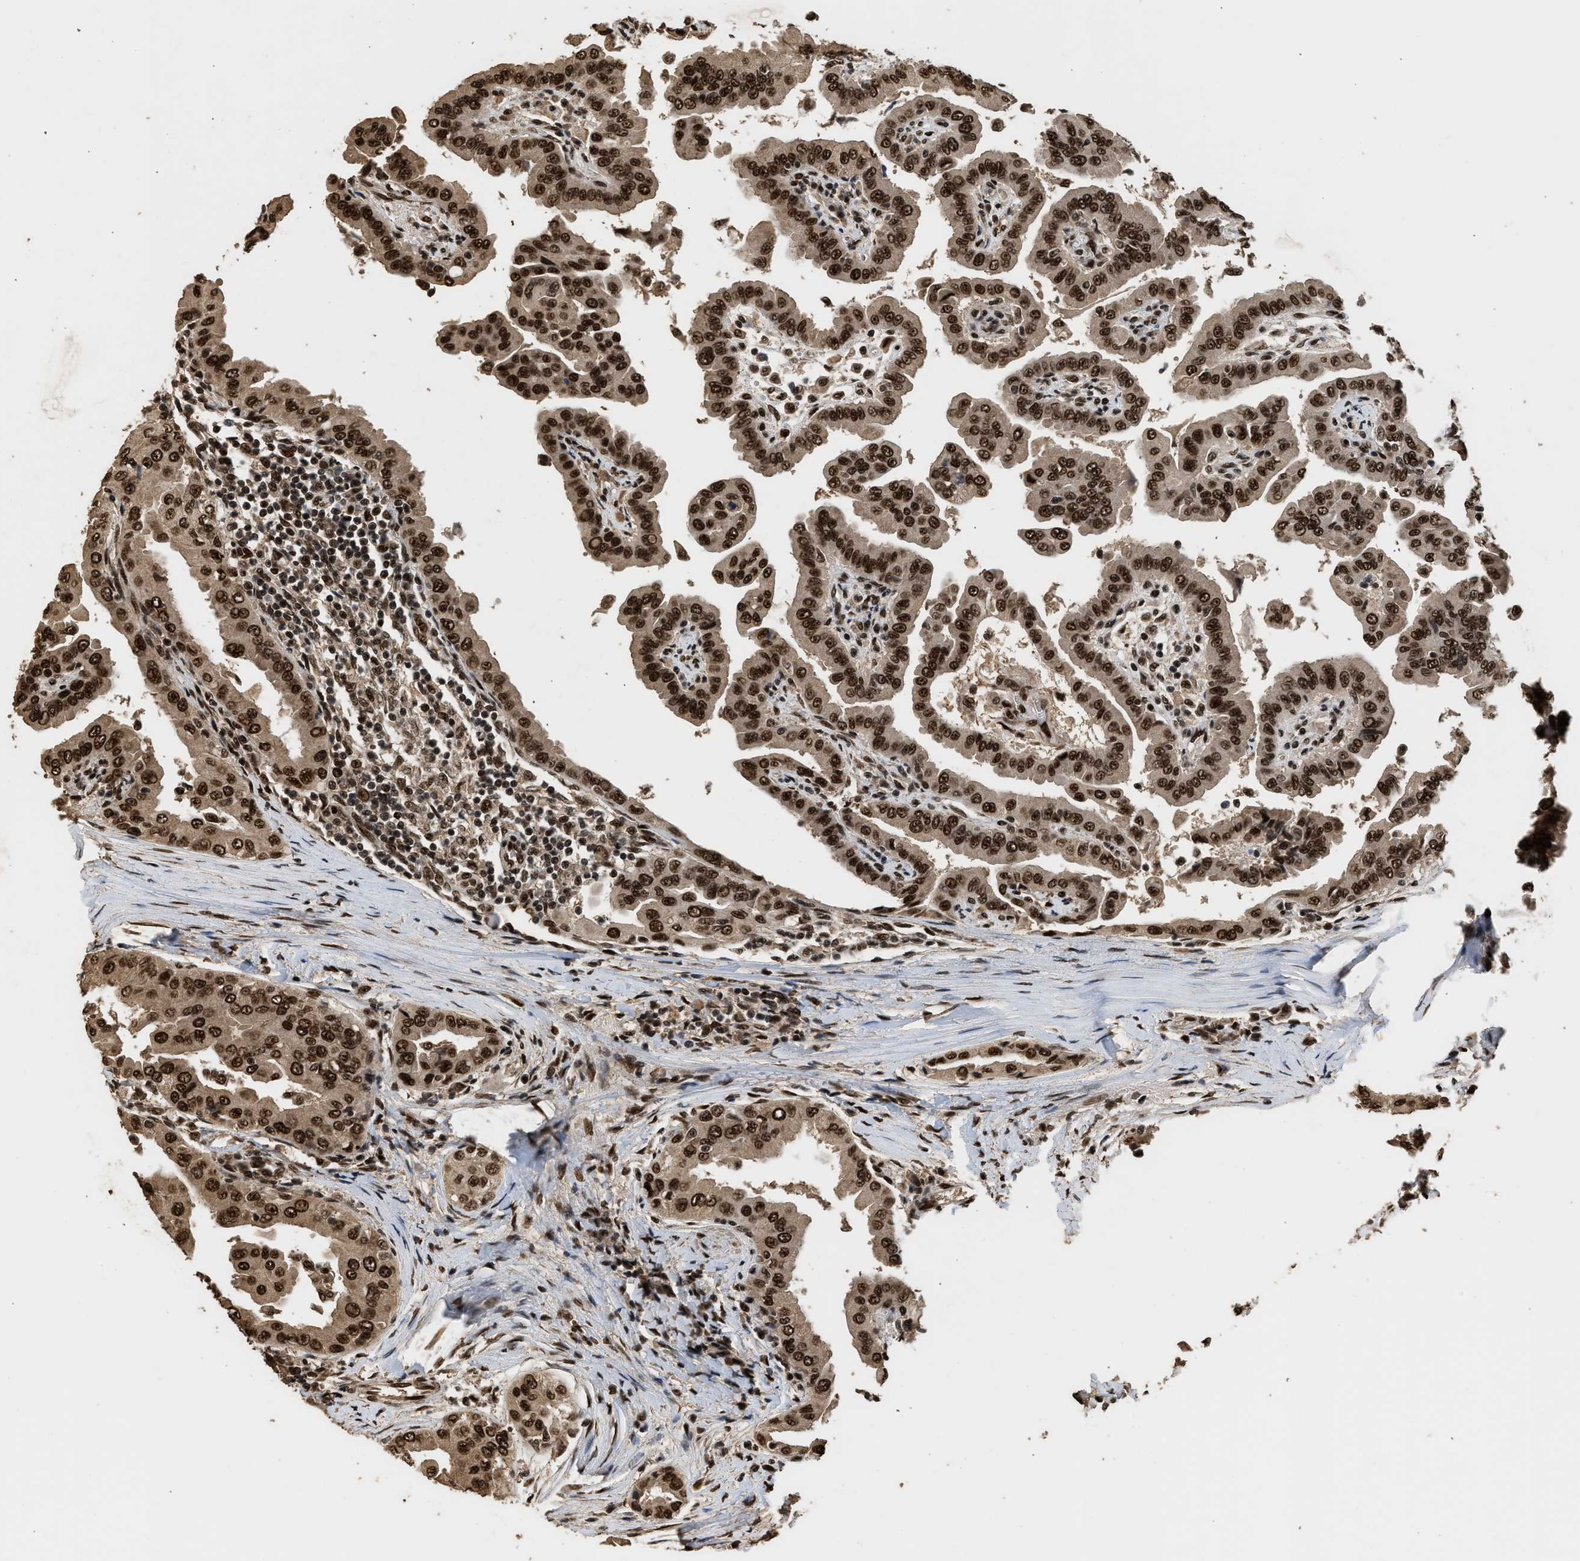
{"staining": {"intensity": "strong", "quantity": ">75%", "location": "cytoplasmic/membranous,nuclear"}, "tissue": "thyroid cancer", "cell_type": "Tumor cells", "image_type": "cancer", "snomed": [{"axis": "morphology", "description": "Papillary adenocarcinoma, NOS"}, {"axis": "topography", "description": "Thyroid gland"}], "caption": "Thyroid cancer (papillary adenocarcinoma) stained for a protein (brown) shows strong cytoplasmic/membranous and nuclear positive expression in approximately >75% of tumor cells.", "gene": "PPP4R3B", "patient": {"sex": "male", "age": 33}}